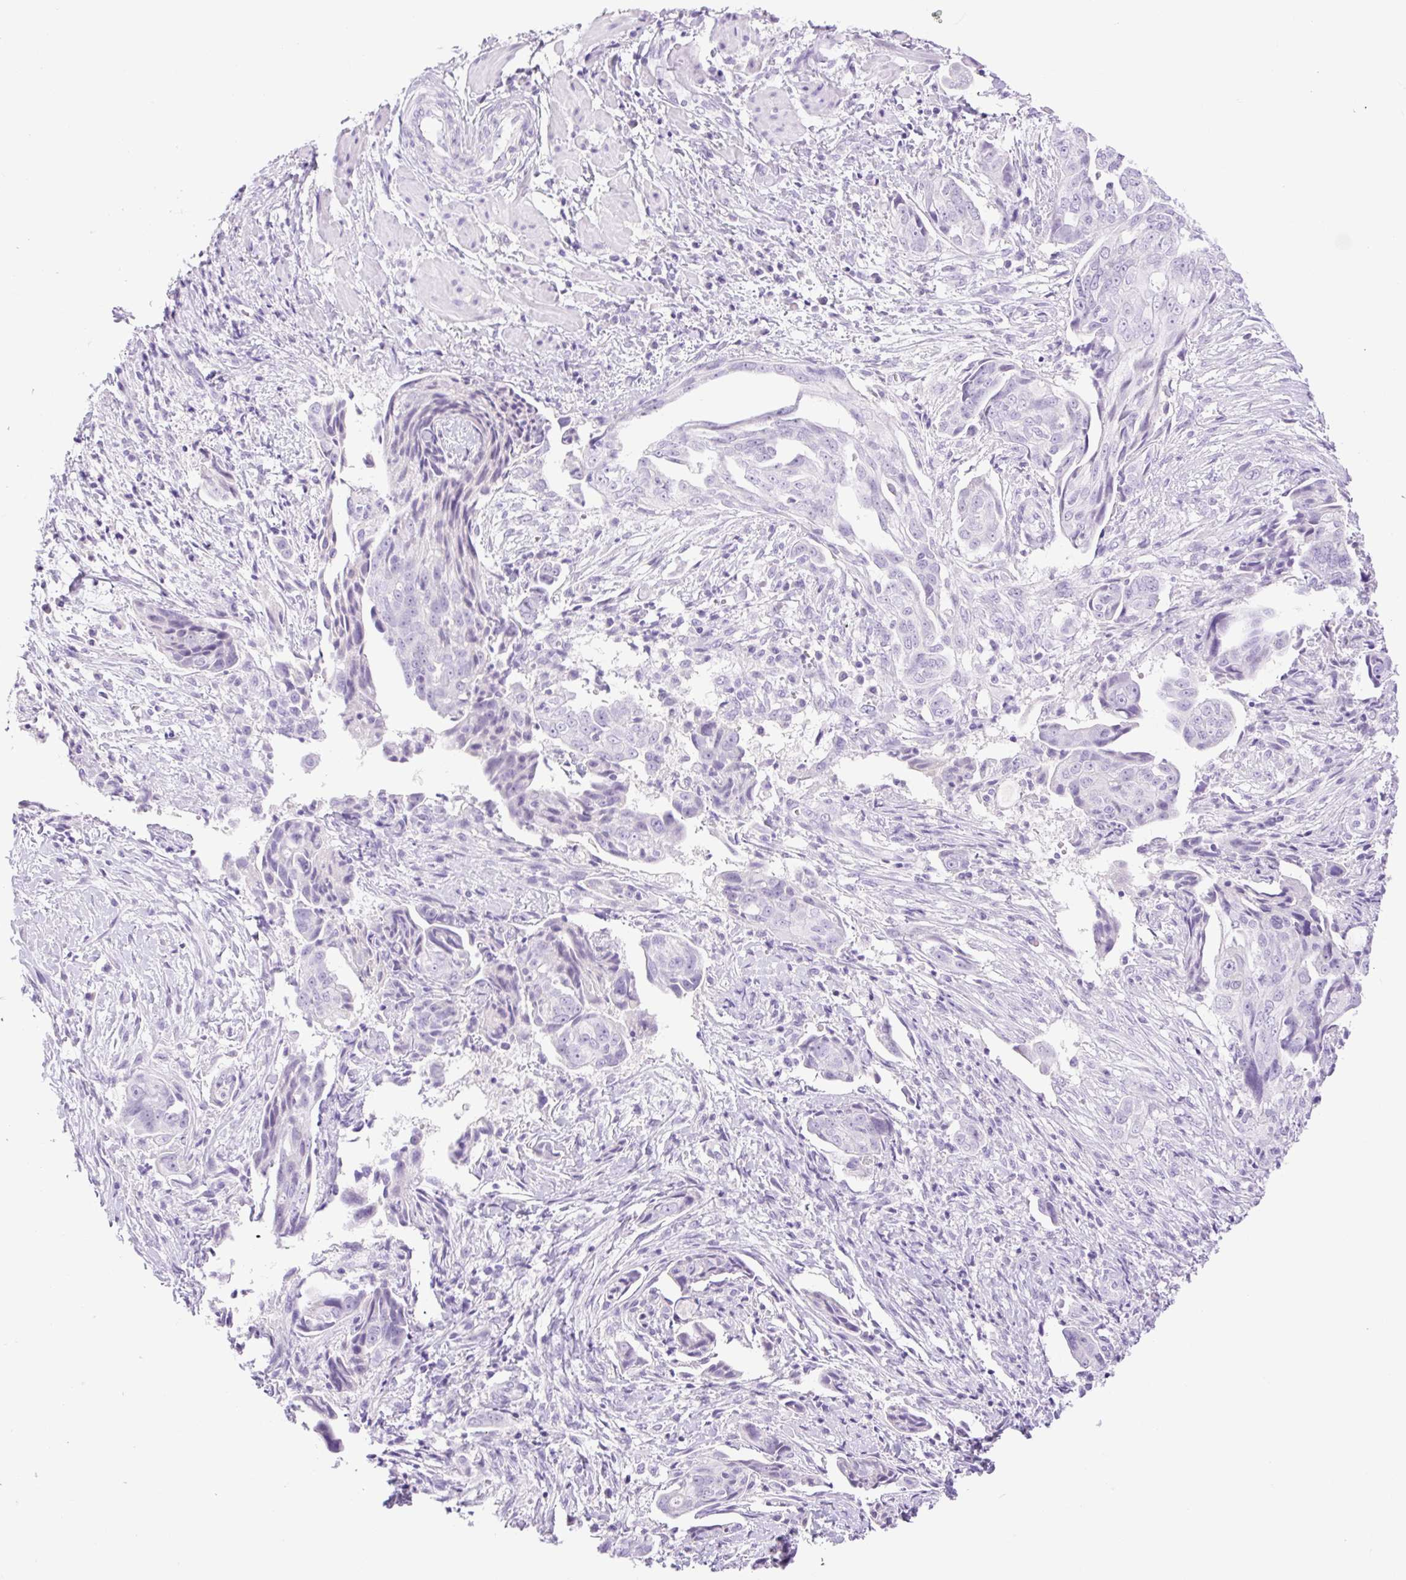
{"staining": {"intensity": "negative", "quantity": "none", "location": "none"}, "tissue": "ovarian cancer", "cell_type": "Tumor cells", "image_type": "cancer", "snomed": [{"axis": "morphology", "description": "Carcinoma, endometroid"}, {"axis": "topography", "description": "Ovary"}], "caption": "There is no significant staining in tumor cells of ovarian cancer.", "gene": "SLC25A40", "patient": {"sex": "female", "age": 70}}